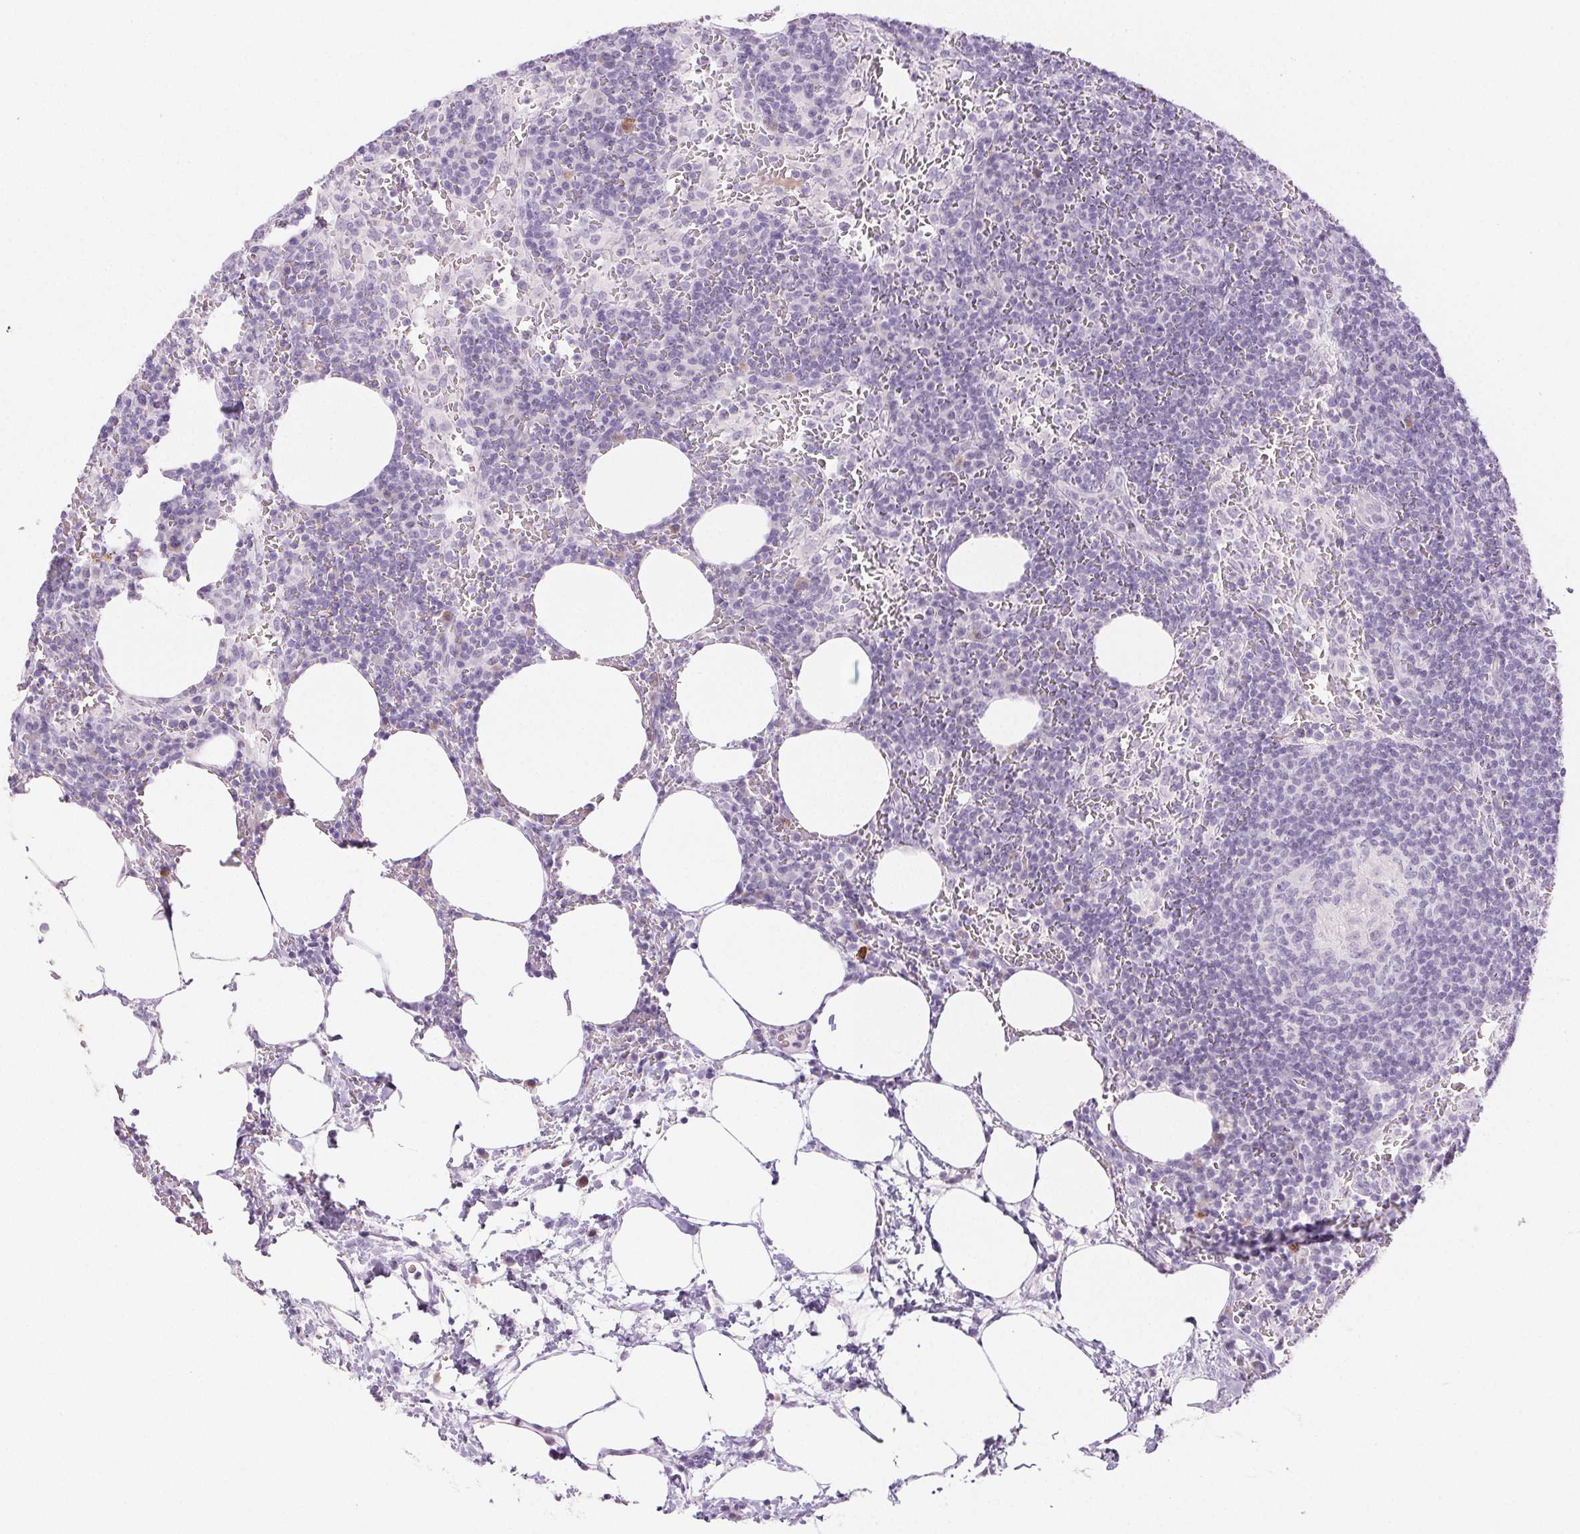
{"staining": {"intensity": "negative", "quantity": "none", "location": "none"}, "tissue": "lymph node", "cell_type": "Germinal center cells", "image_type": "normal", "snomed": [{"axis": "morphology", "description": "Normal tissue, NOS"}, {"axis": "topography", "description": "Lymph node"}], "caption": "Immunohistochemistry (IHC) micrograph of benign lymph node: human lymph node stained with DAB demonstrates no significant protein positivity in germinal center cells.", "gene": "PI3", "patient": {"sex": "male", "age": 67}}